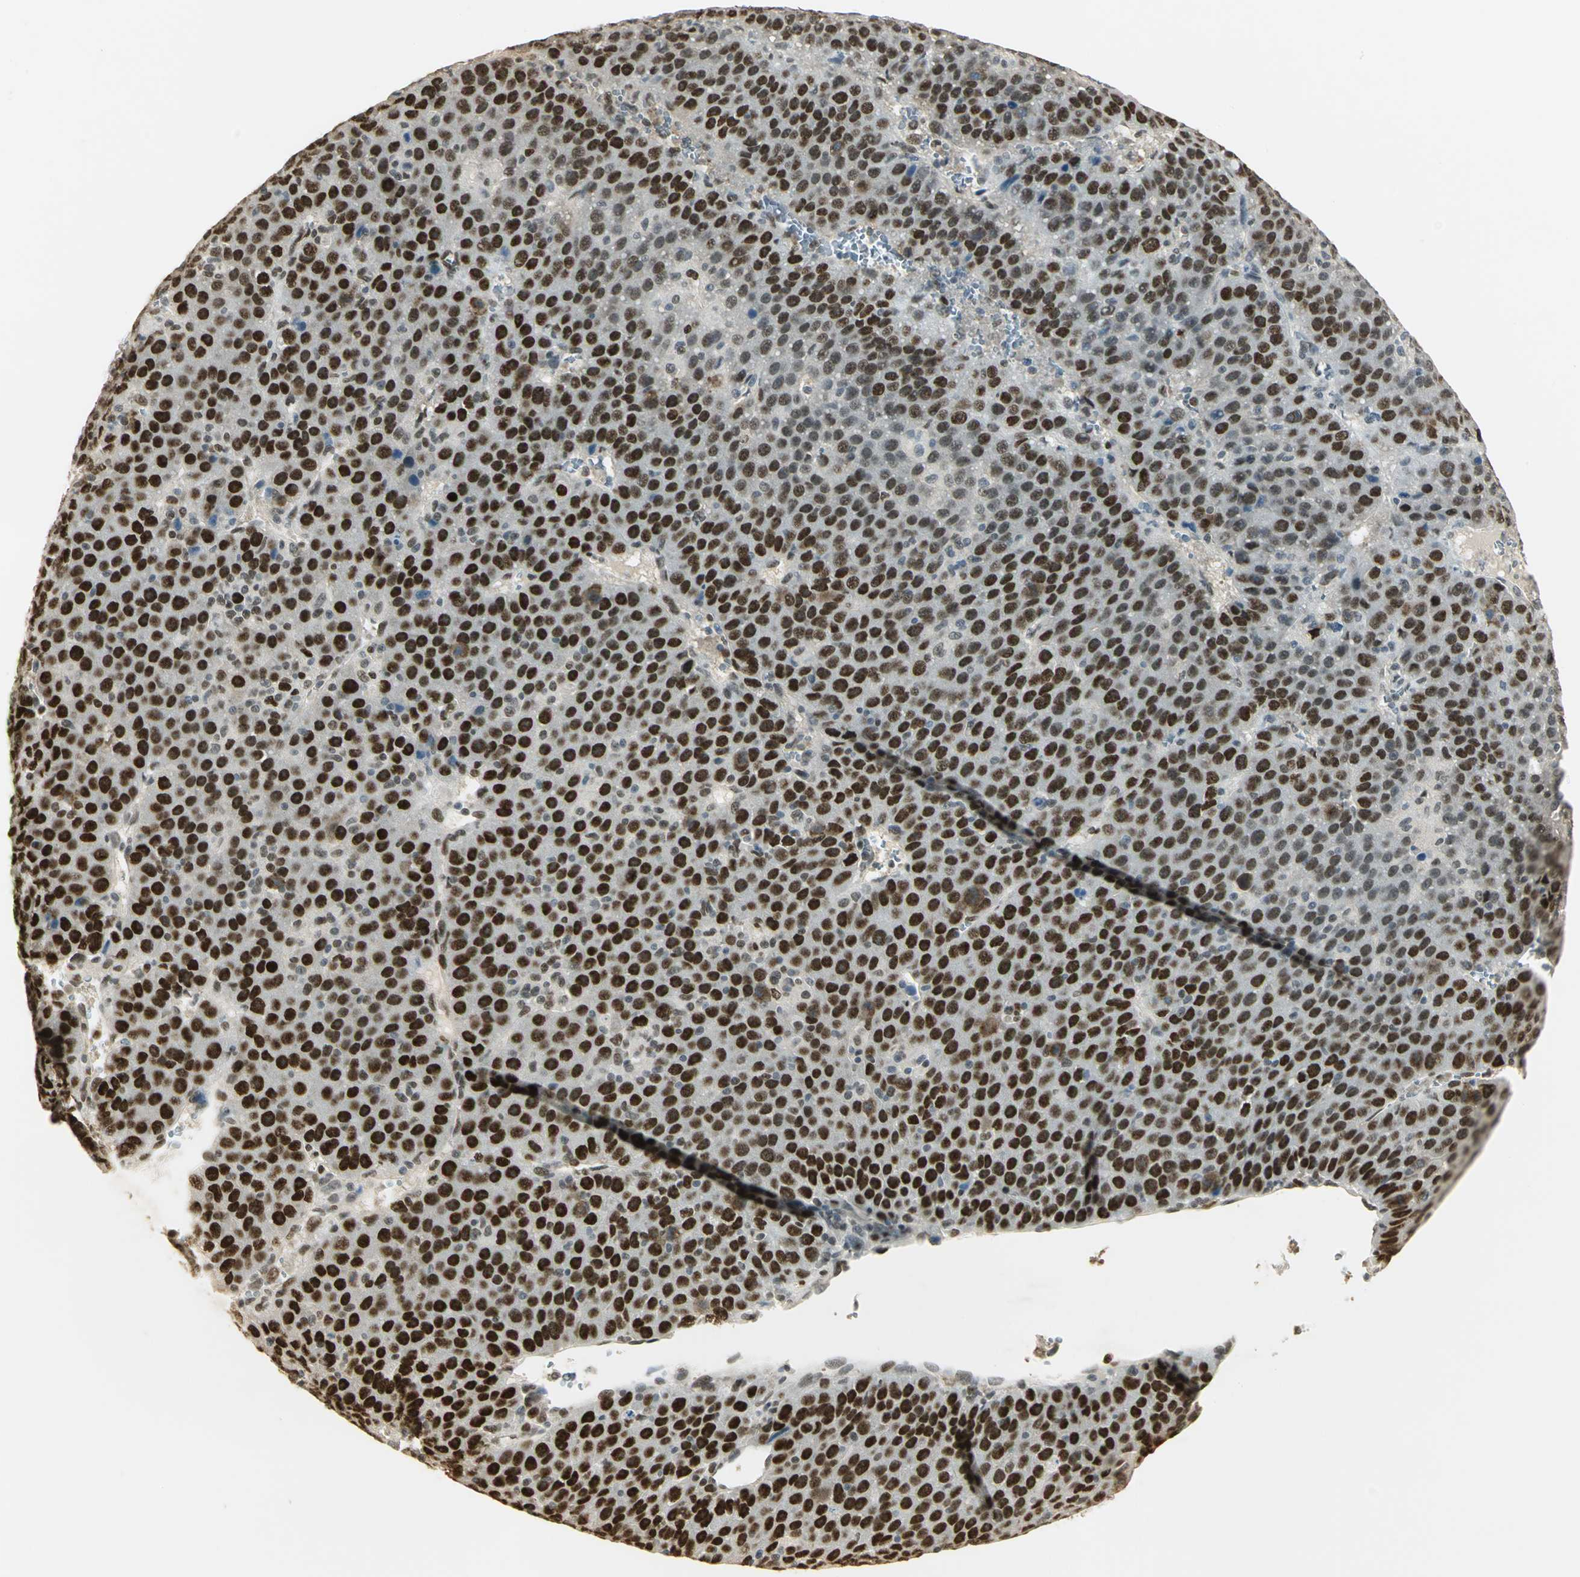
{"staining": {"intensity": "strong", "quantity": ">75%", "location": "nuclear"}, "tissue": "liver cancer", "cell_type": "Tumor cells", "image_type": "cancer", "snomed": [{"axis": "morphology", "description": "Carcinoma, Hepatocellular, NOS"}, {"axis": "topography", "description": "Liver"}], "caption": "Liver hepatocellular carcinoma was stained to show a protein in brown. There is high levels of strong nuclear expression in approximately >75% of tumor cells. (IHC, brightfield microscopy, high magnification).", "gene": "AK6", "patient": {"sex": "female", "age": 53}}